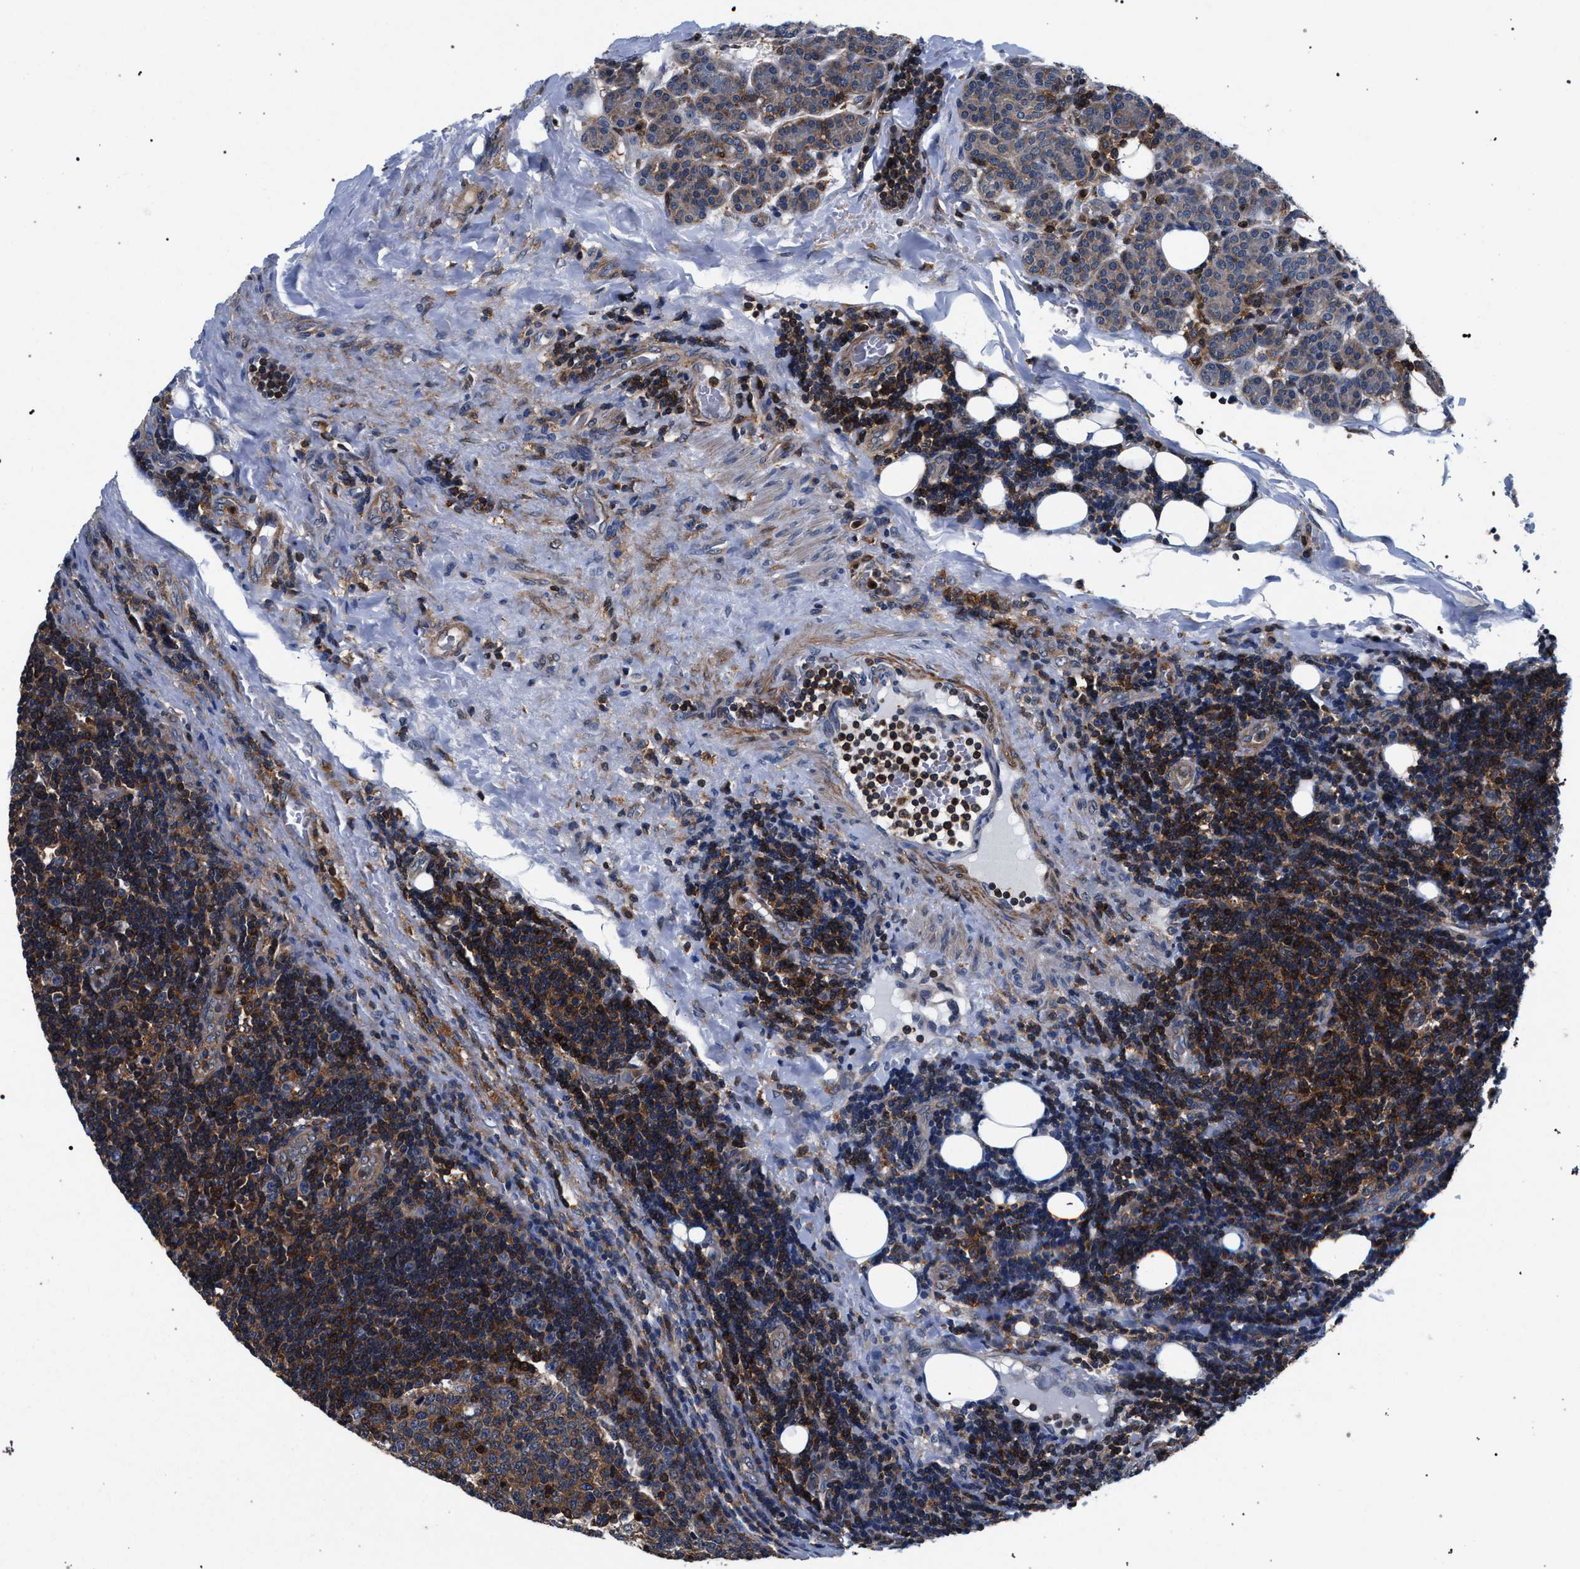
{"staining": {"intensity": "moderate", "quantity": "25%-75%", "location": "cytoplasmic/membranous"}, "tissue": "lymph node", "cell_type": "Germinal center cells", "image_type": "normal", "snomed": [{"axis": "morphology", "description": "Normal tissue, NOS"}, {"axis": "topography", "description": "Lymph node"}, {"axis": "topography", "description": "Salivary gland"}], "caption": "Immunohistochemistry (IHC) staining of unremarkable lymph node, which exhibits medium levels of moderate cytoplasmic/membranous expression in approximately 25%-75% of germinal center cells indicating moderate cytoplasmic/membranous protein positivity. The staining was performed using DAB (3,3'-diaminobenzidine) (brown) for protein detection and nuclei were counterstained in hematoxylin (blue).", "gene": "LASP1", "patient": {"sex": "male", "age": 8}}